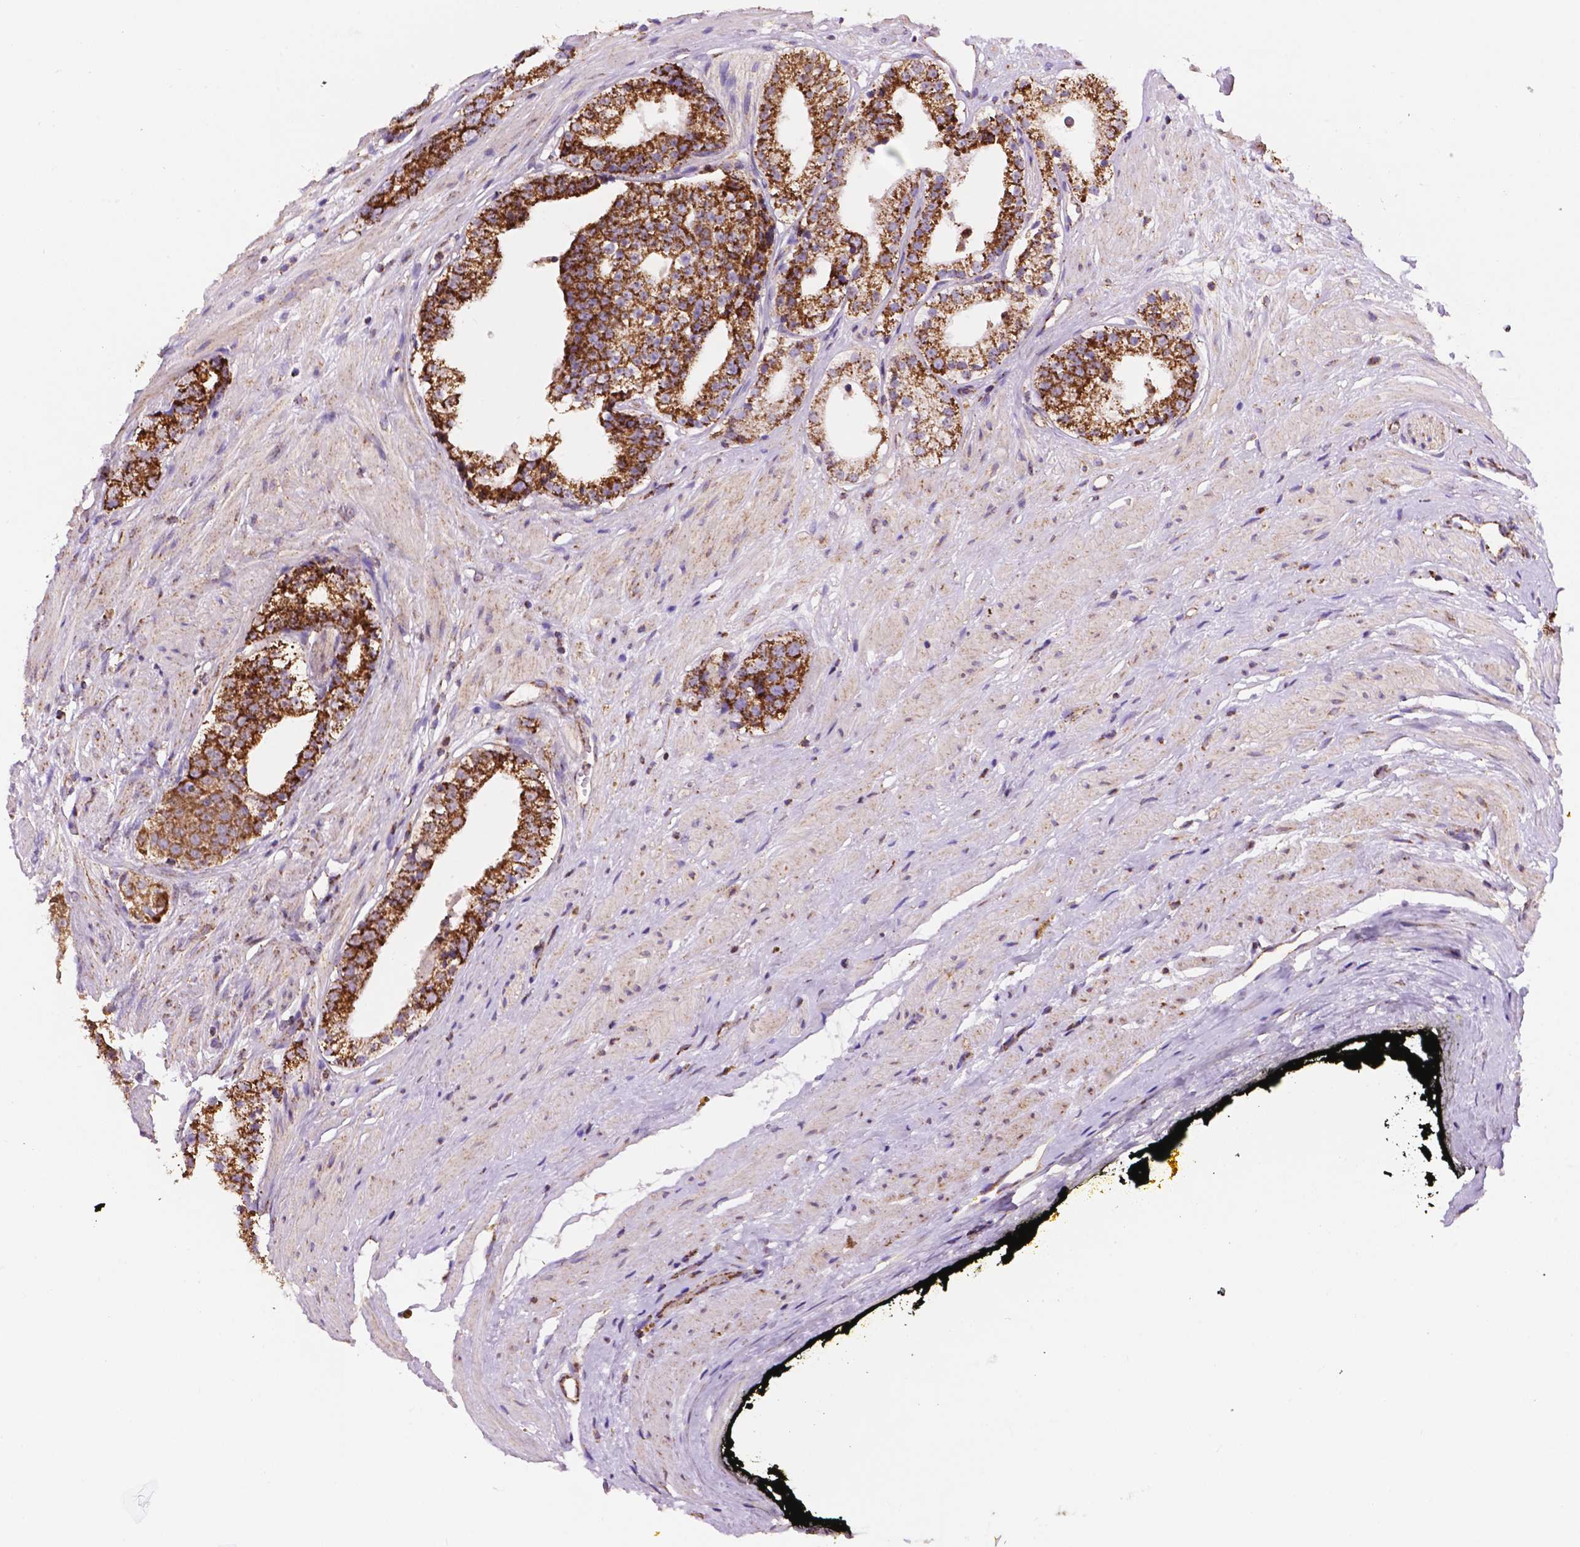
{"staining": {"intensity": "strong", "quantity": ">75%", "location": "cytoplasmic/membranous"}, "tissue": "prostate cancer", "cell_type": "Tumor cells", "image_type": "cancer", "snomed": [{"axis": "morphology", "description": "Adenocarcinoma, Low grade"}, {"axis": "topography", "description": "Prostate"}], "caption": "Immunohistochemical staining of prostate adenocarcinoma (low-grade) reveals strong cytoplasmic/membranous protein expression in approximately >75% of tumor cells.", "gene": "HSPD1", "patient": {"sex": "male", "age": 60}}